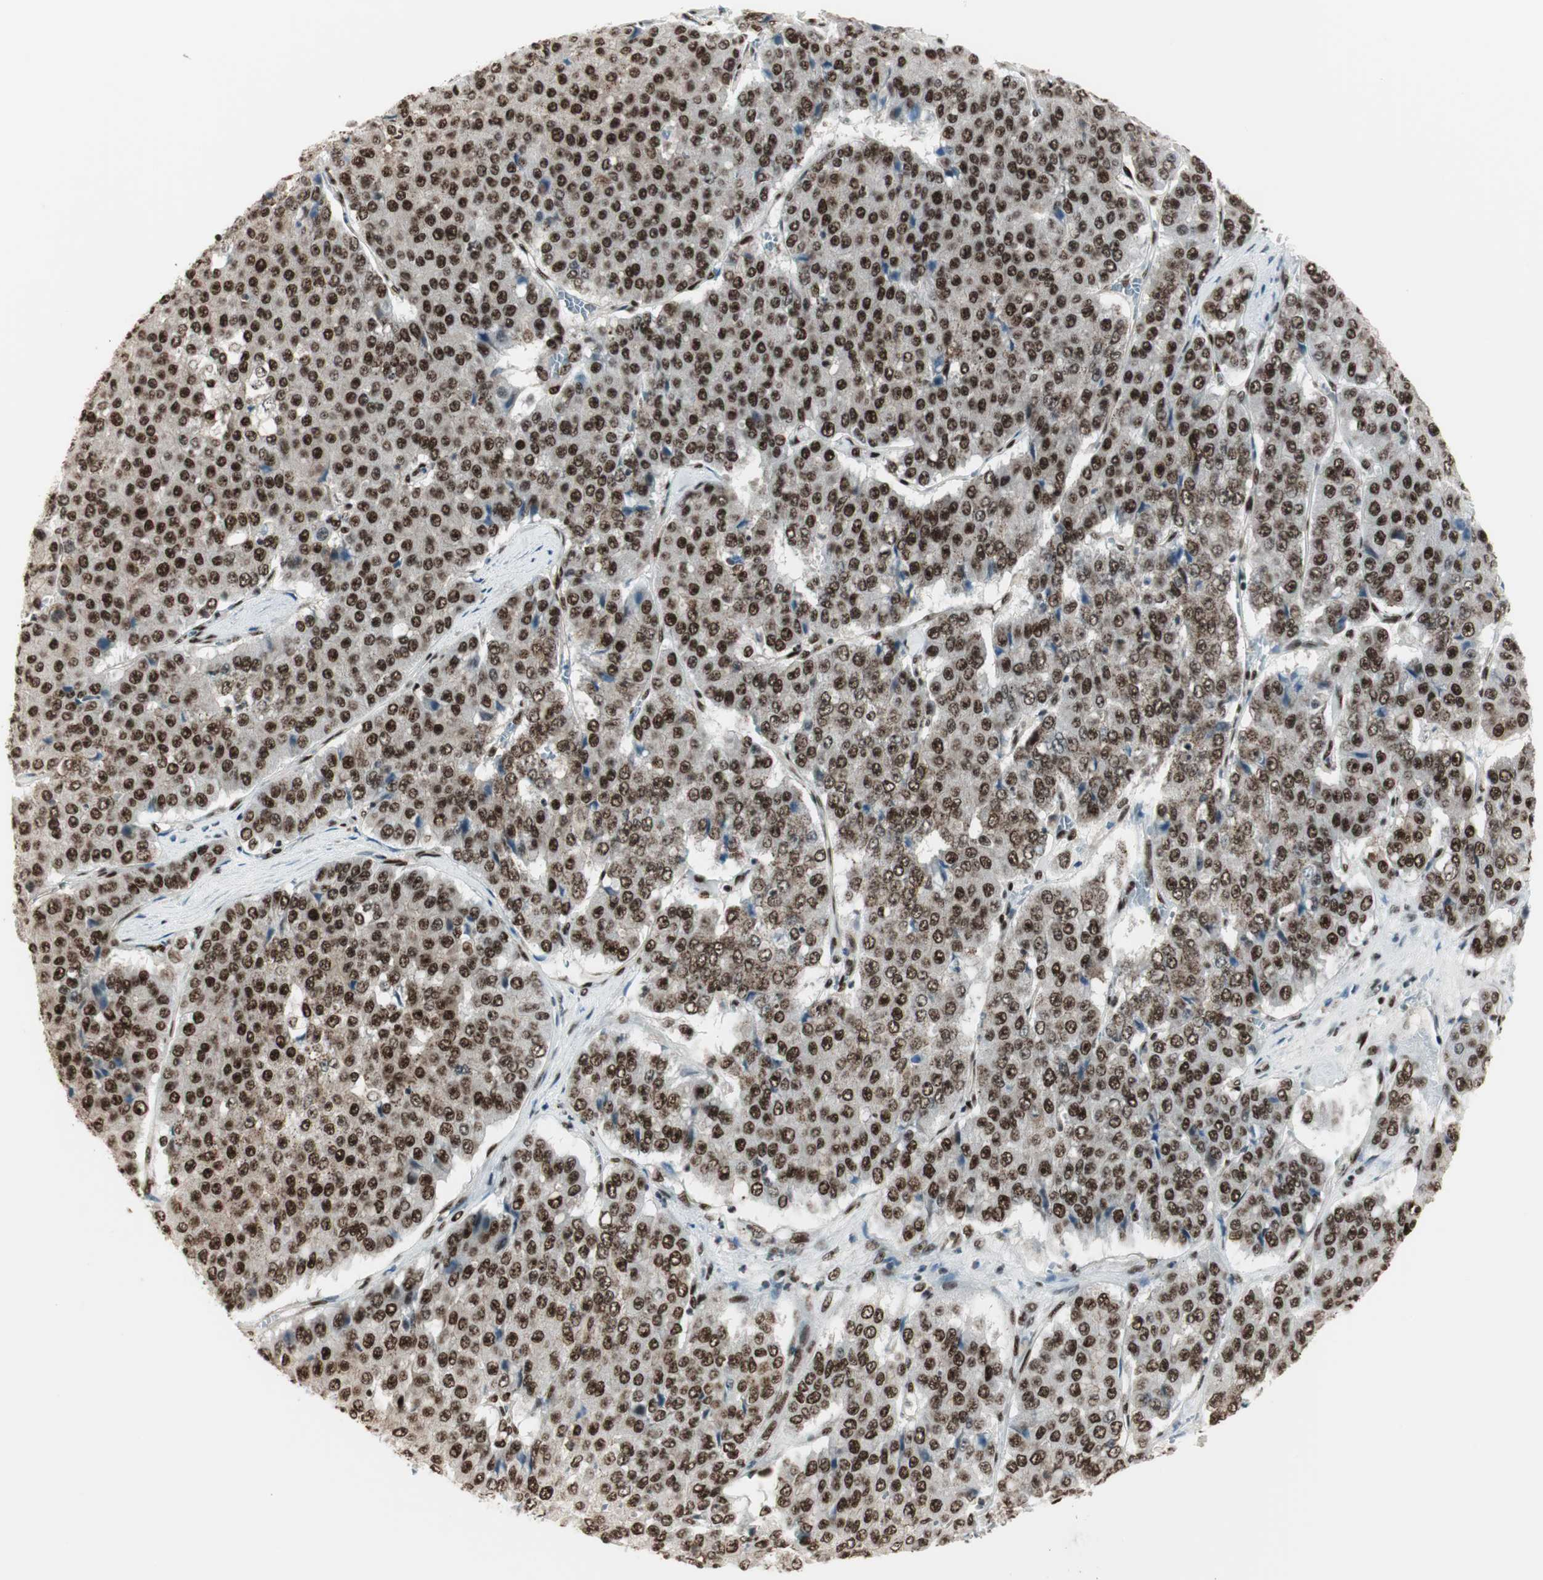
{"staining": {"intensity": "strong", "quantity": ">75%", "location": "nuclear"}, "tissue": "pancreatic cancer", "cell_type": "Tumor cells", "image_type": "cancer", "snomed": [{"axis": "morphology", "description": "Adenocarcinoma, NOS"}, {"axis": "topography", "description": "Pancreas"}], "caption": "DAB (3,3'-diaminobenzidine) immunohistochemical staining of human pancreatic cancer (adenocarcinoma) reveals strong nuclear protein expression in about >75% of tumor cells.", "gene": "HEXIM1", "patient": {"sex": "male", "age": 50}}